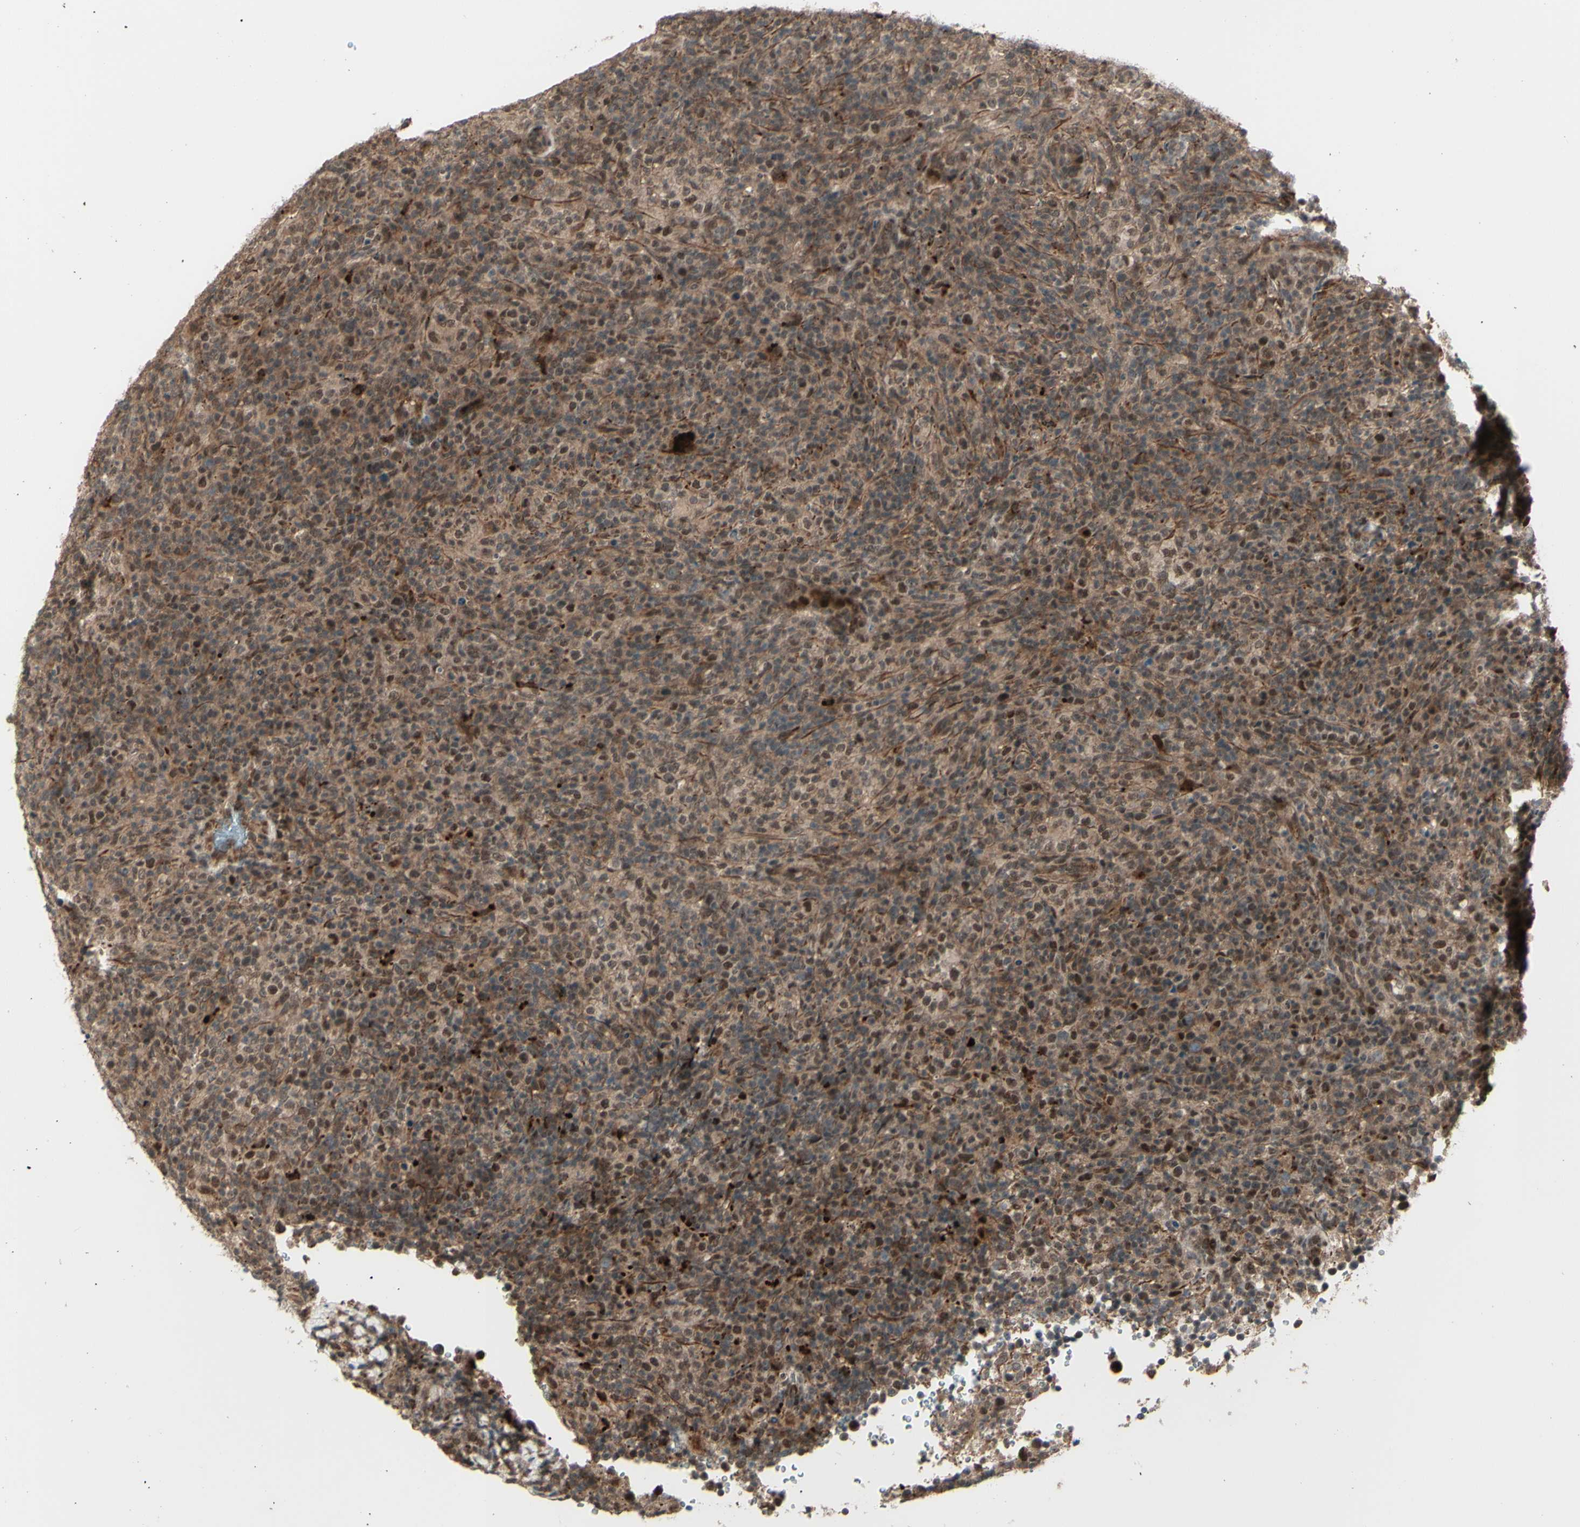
{"staining": {"intensity": "moderate", "quantity": ">75%", "location": "cytoplasmic/membranous,nuclear"}, "tissue": "lymphoma", "cell_type": "Tumor cells", "image_type": "cancer", "snomed": [{"axis": "morphology", "description": "Malignant lymphoma, non-Hodgkin's type, High grade"}, {"axis": "topography", "description": "Lymph node"}], "caption": "High-grade malignant lymphoma, non-Hodgkin's type stained with DAB immunohistochemistry (IHC) demonstrates medium levels of moderate cytoplasmic/membranous and nuclear staining in approximately >75% of tumor cells.", "gene": "MLF2", "patient": {"sex": "female", "age": 76}}